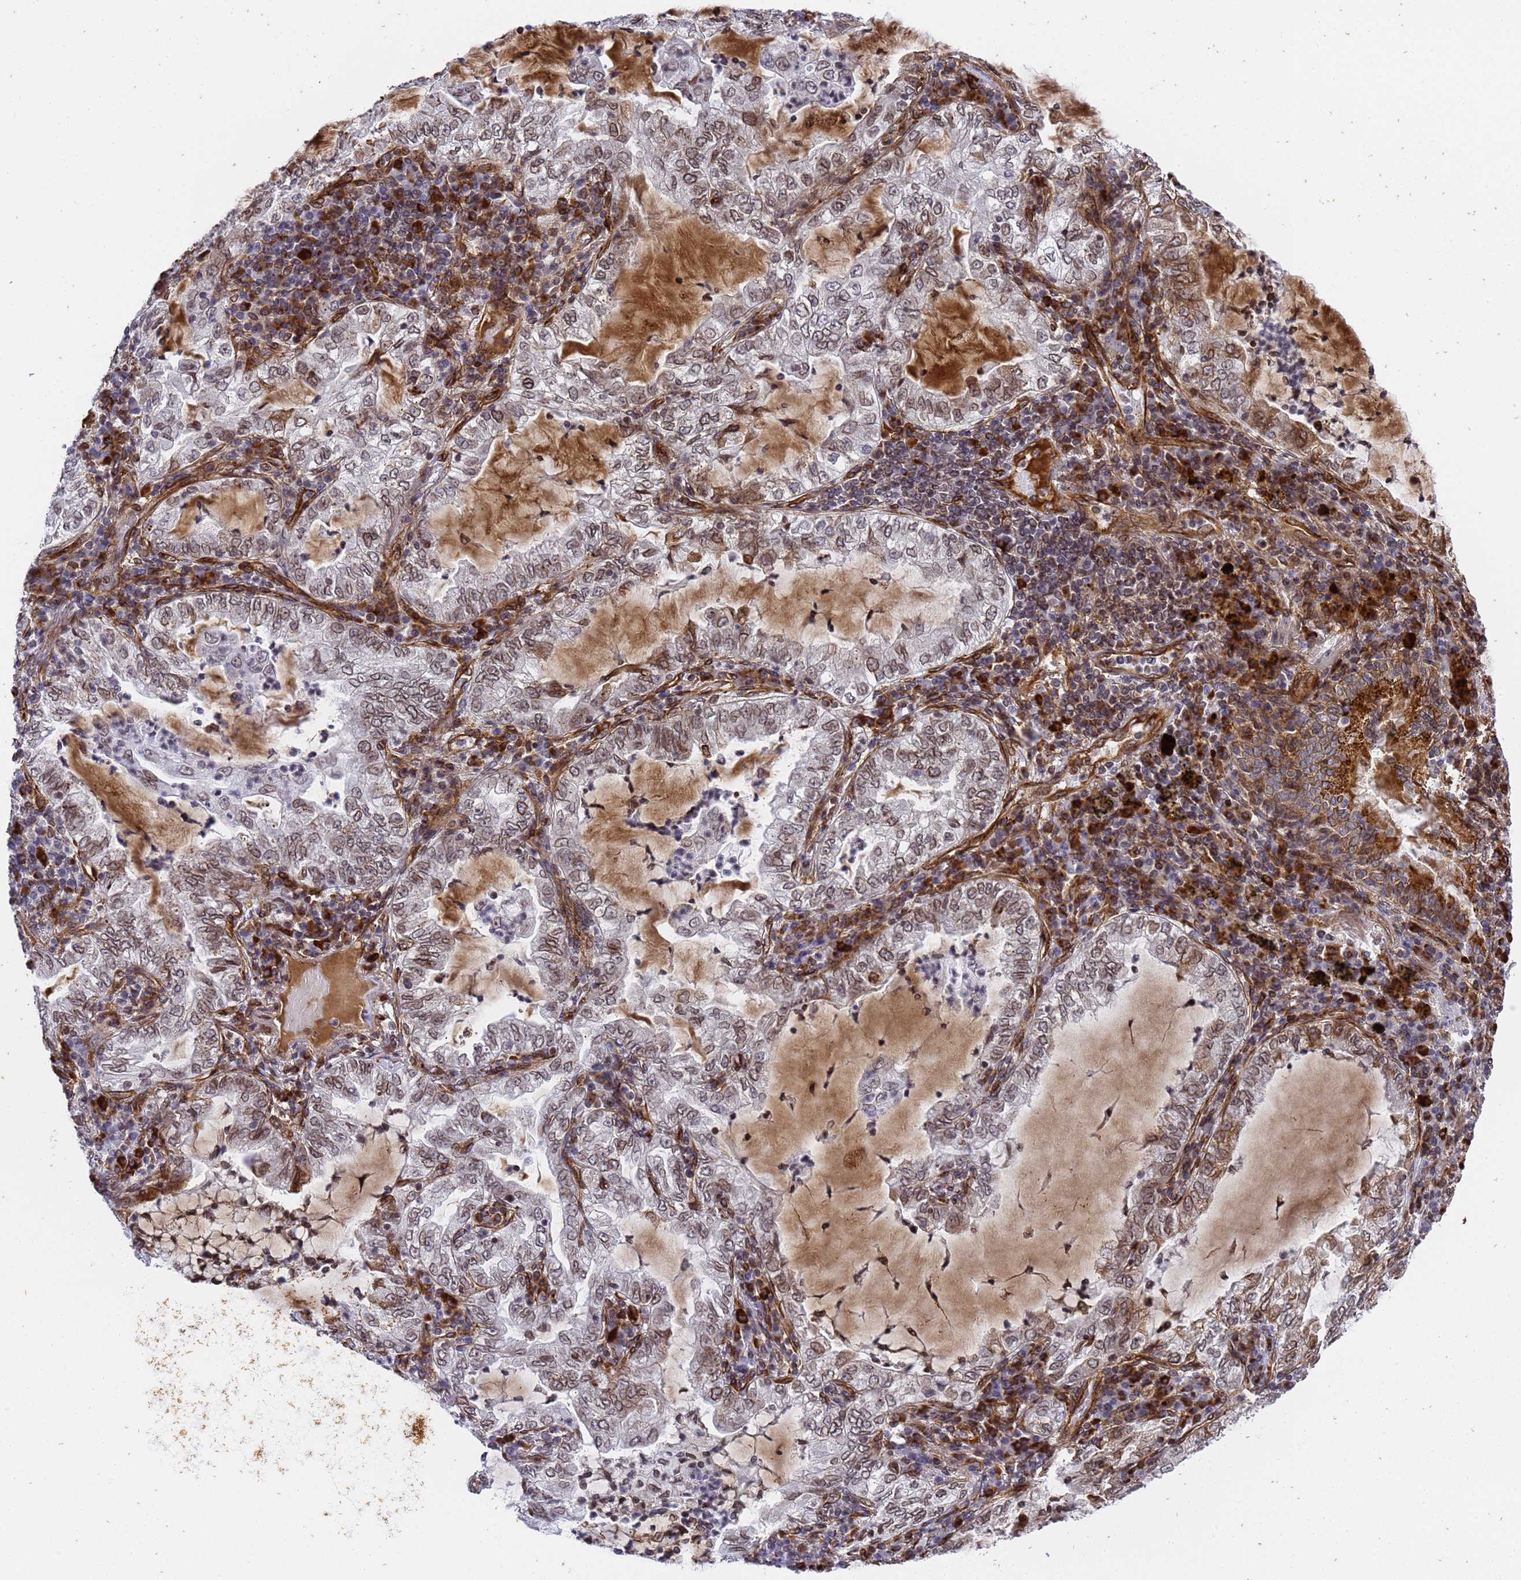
{"staining": {"intensity": "moderate", "quantity": "25%-75%", "location": "cytoplasmic/membranous,nuclear"}, "tissue": "lung cancer", "cell_type": "Tumor cells", "image_type": "cancer", "snomed": [{"axis": "morphology", "description": "Adenocarcinoma, NOS"}, {"axis": "topography", "description": "Lung"}], "caption": "Adenocarcinoma (lung) stained with a brown dye reveals moderate cytoplasmic/membranous and nuclear positive expression in approximately 25%-75% of tumor cells.", "gene": "IGFBP7", "patient": {"sex": "female", "age": 73}}